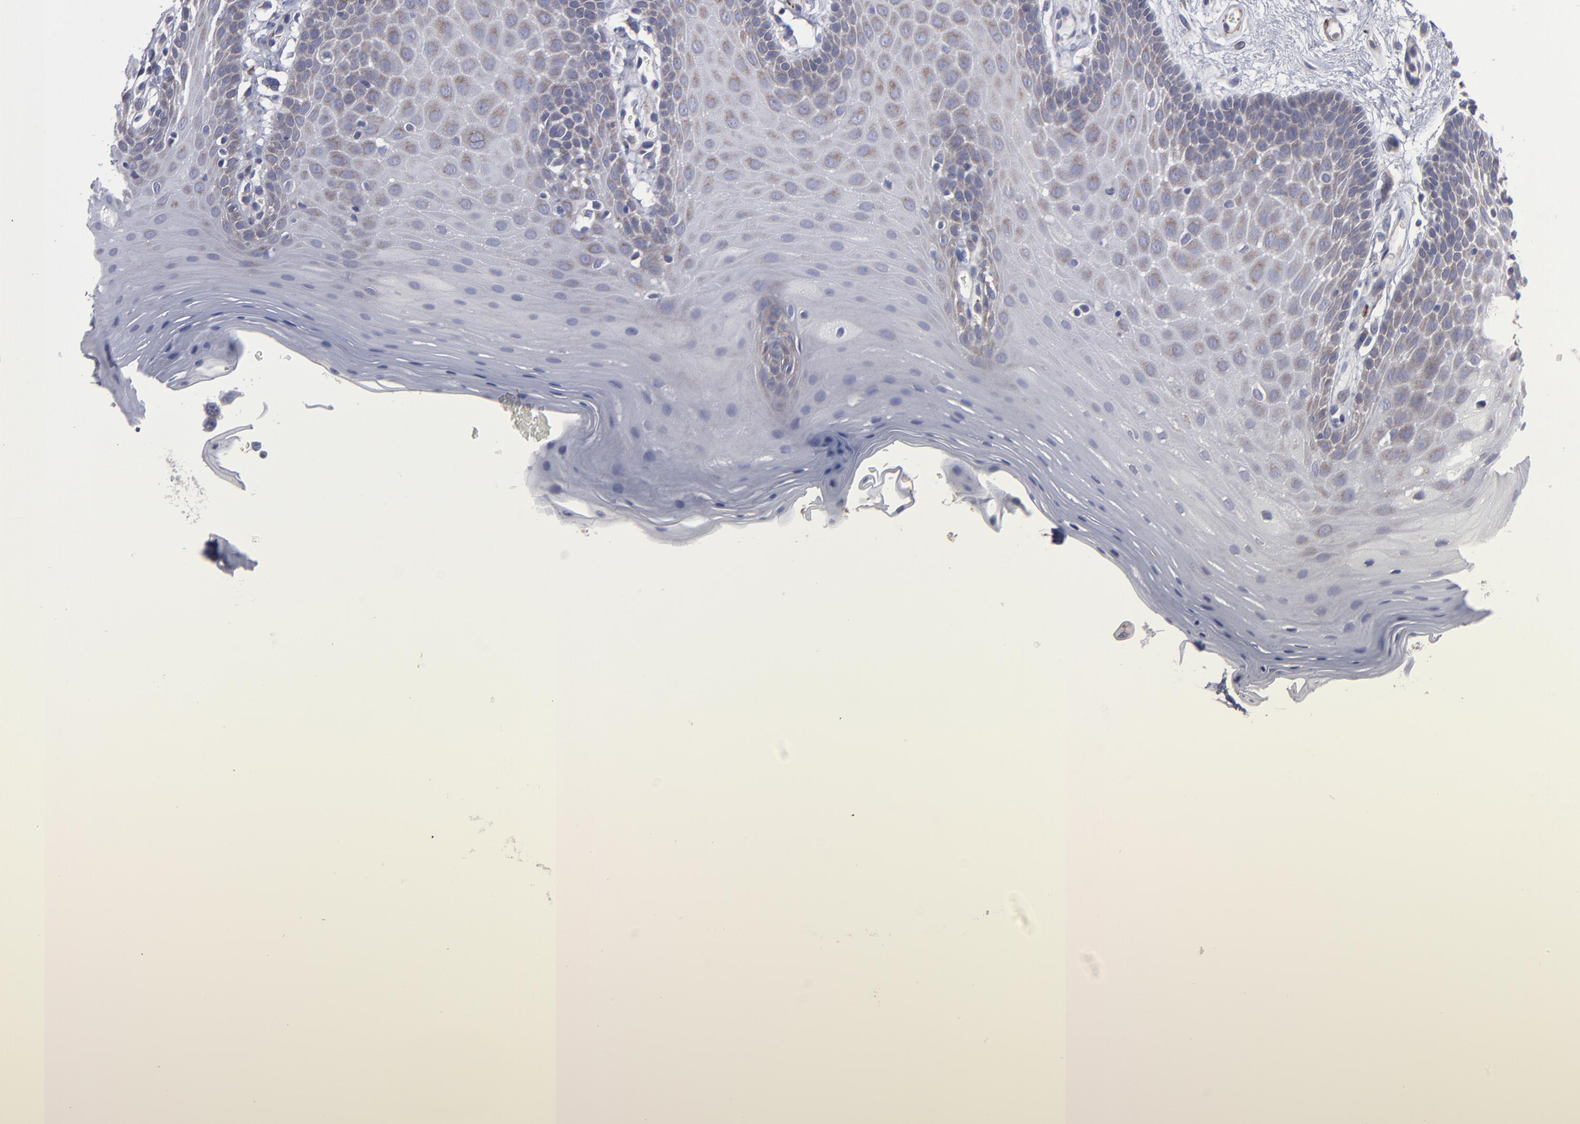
{"staining": {"intensity": "weak", "quantity": "<25%", "location": "cytoplasmic/membranous"}, "tissue": "oral mucosa", "cell_type": "Squamous epithelial cells", "image_type": "normal", "snomed": [{"axis": "morphology", "description": "Normal tissue, NOS"}, {"axis": "morphology", "description": "Squamous cell carcinoma, NOS"}, {"axis": "topography", "description": "Skeletal muscle"}, {"axis": "topography", "description": "Oral tissue"}, {"axis": "topography", "description": "Head-Neck"}], "caption": "An IHC histopathology image of normal oral mucosa is shown. There is no staining in squamous epithelial cells of oral mucosa.", "gene": "SLMAP", "patient": {"sex": "male", "age": 71}}